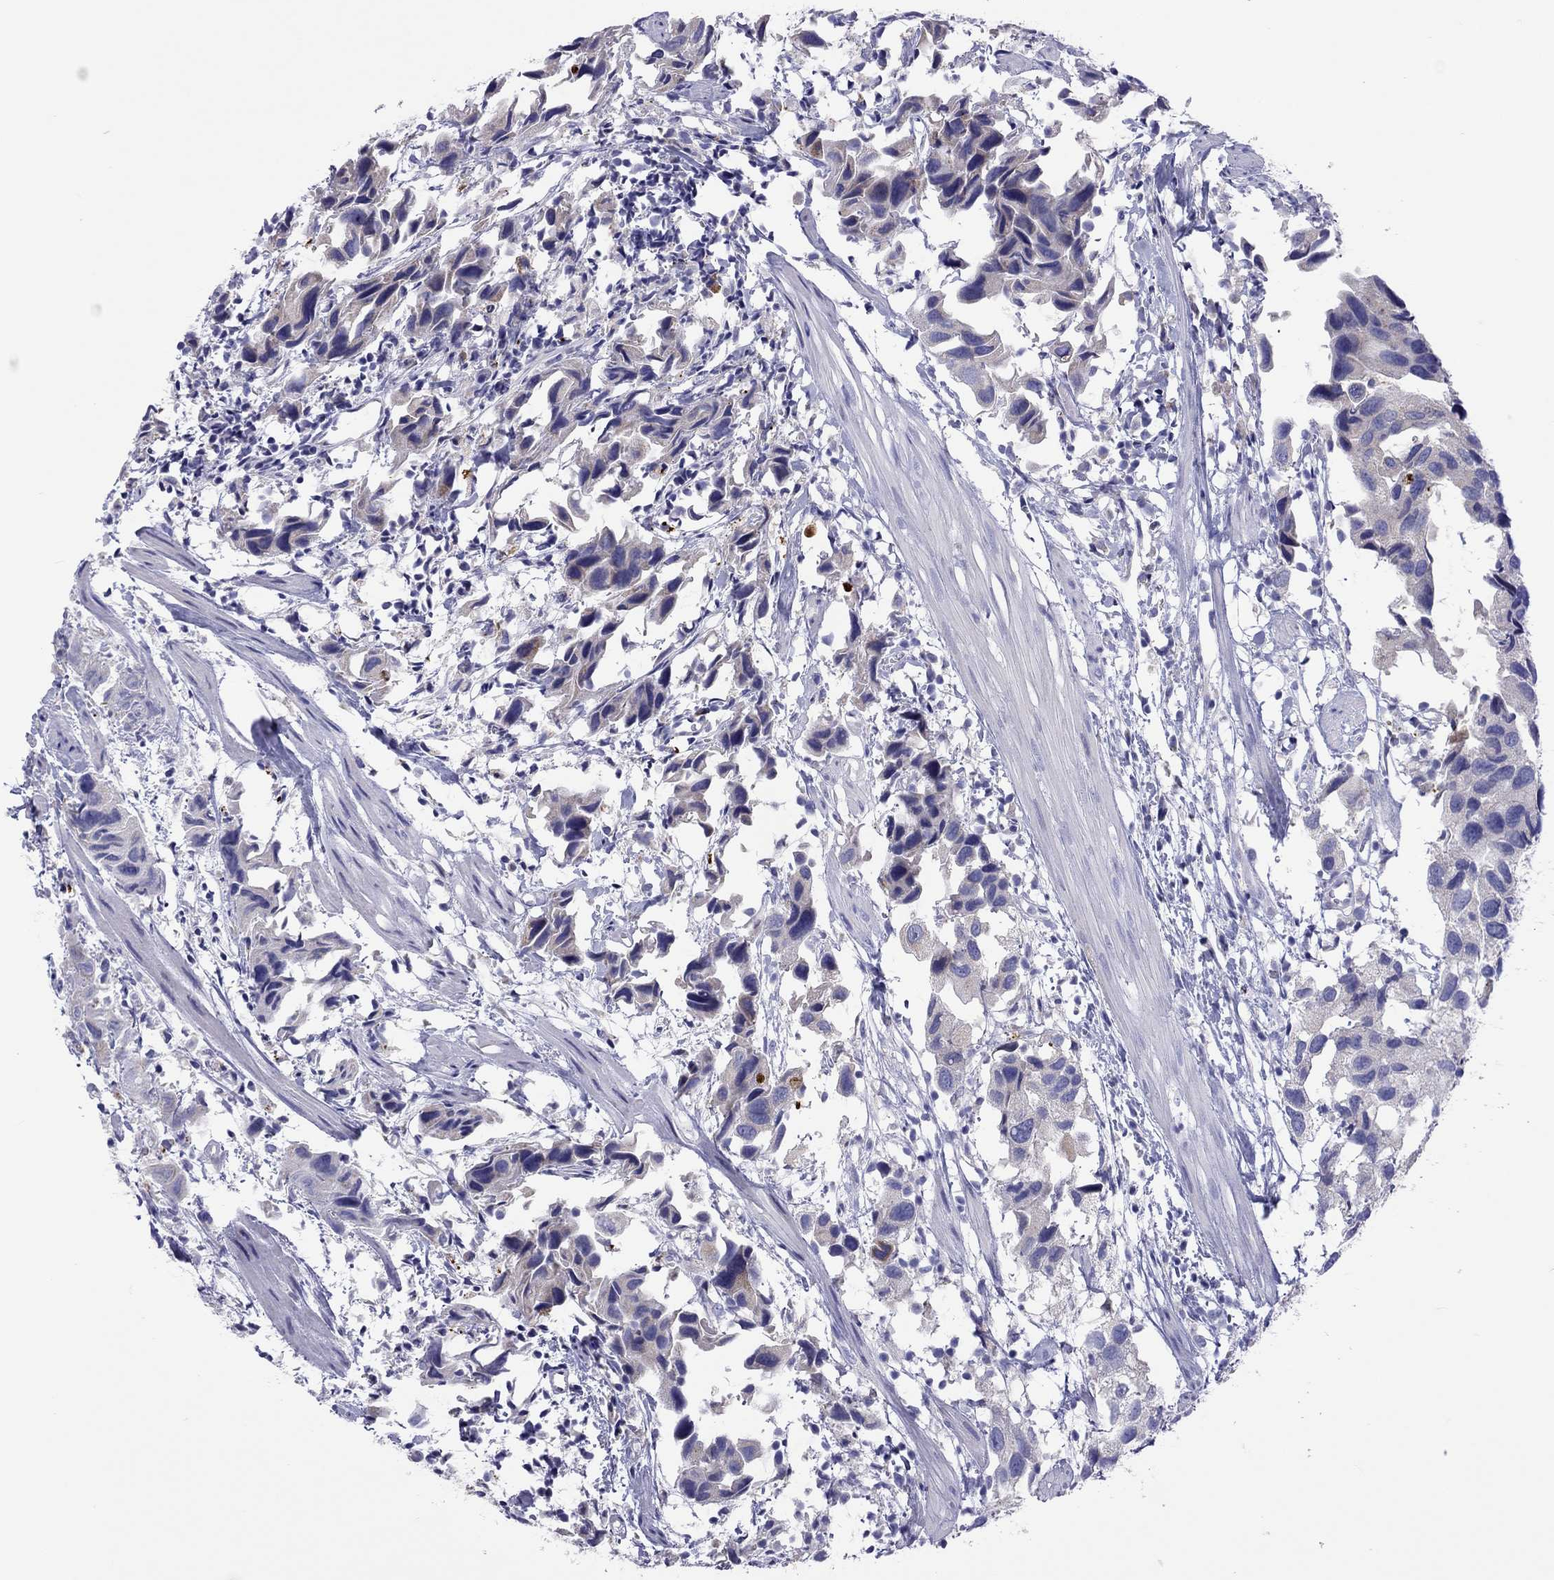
{"staining": {"intensity": "negative", "quantity": "none", "location": "none"}, "tissue": "urothelial cancer", "cell_type": "Tumor cells", "image_type": "cancer", "snomed": [{"axis": "morphology", "description": "Urothelial carcinoma, High grade"}, {"axis": "topography", "description": "Urinary bladder"}], "caption": "Tumor cells are negative for brown protein staining in urothelial cancer. Nuclei are stained in blue.", "gene": "COL9A1", "patient": {"sex": "male", "age": 79}}